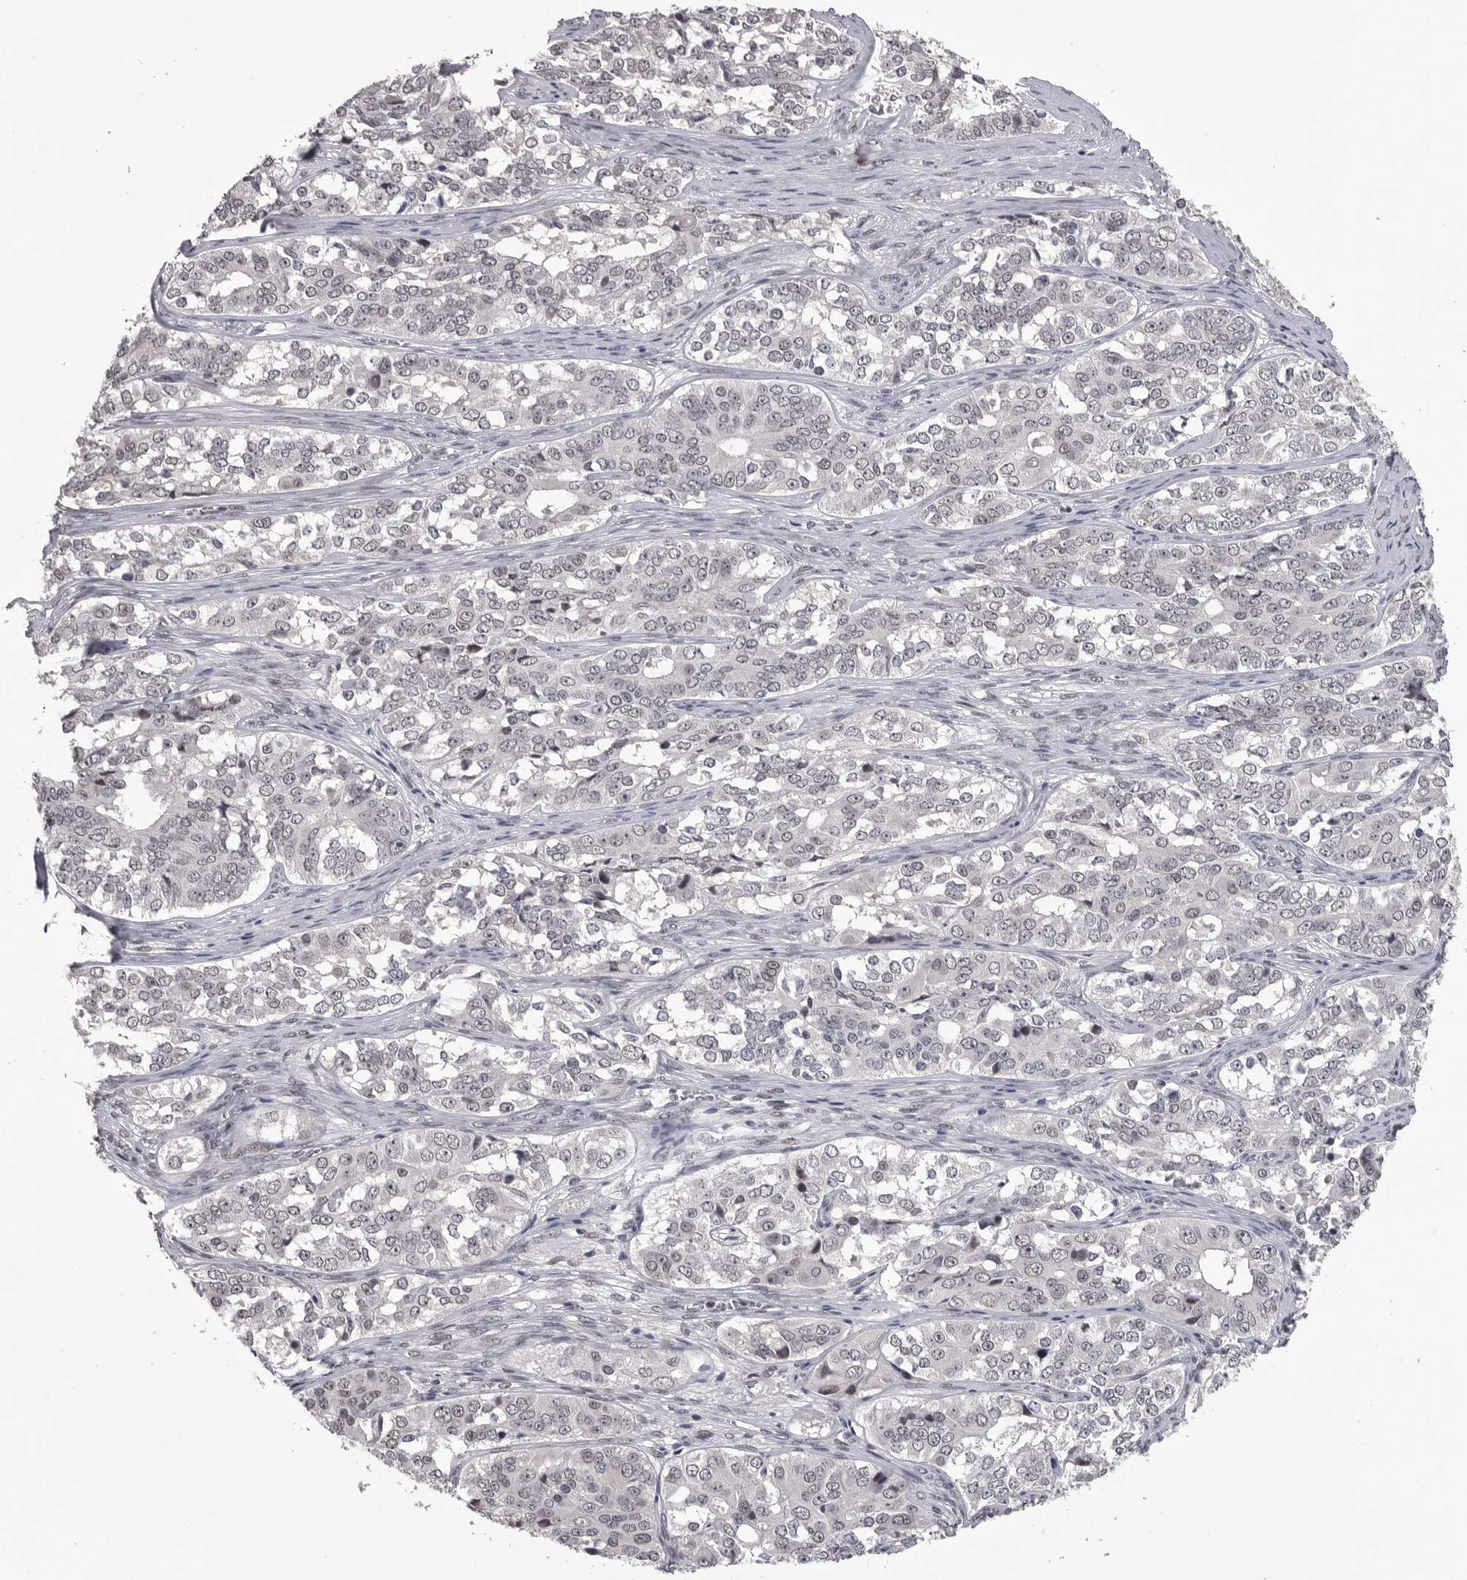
{"staining": {"intensity": "negative", "quantity": "none", "location": "none"}, "tissue": "ovarian cancer", "cell_type": "Tumor cells", "image_type": "cancer", "snomed": [{"axis": "morphology", "description": "Carcinoma, endometroid"}, {"axis": "topography", "description": "Ovary"}], "caption": "Immunohistochemical staining of ovarian endometroid carcinoma displays no significant expression in tumor cells.", "gene": "DLG2", "patient": {"sex": "female", "age": 51}}